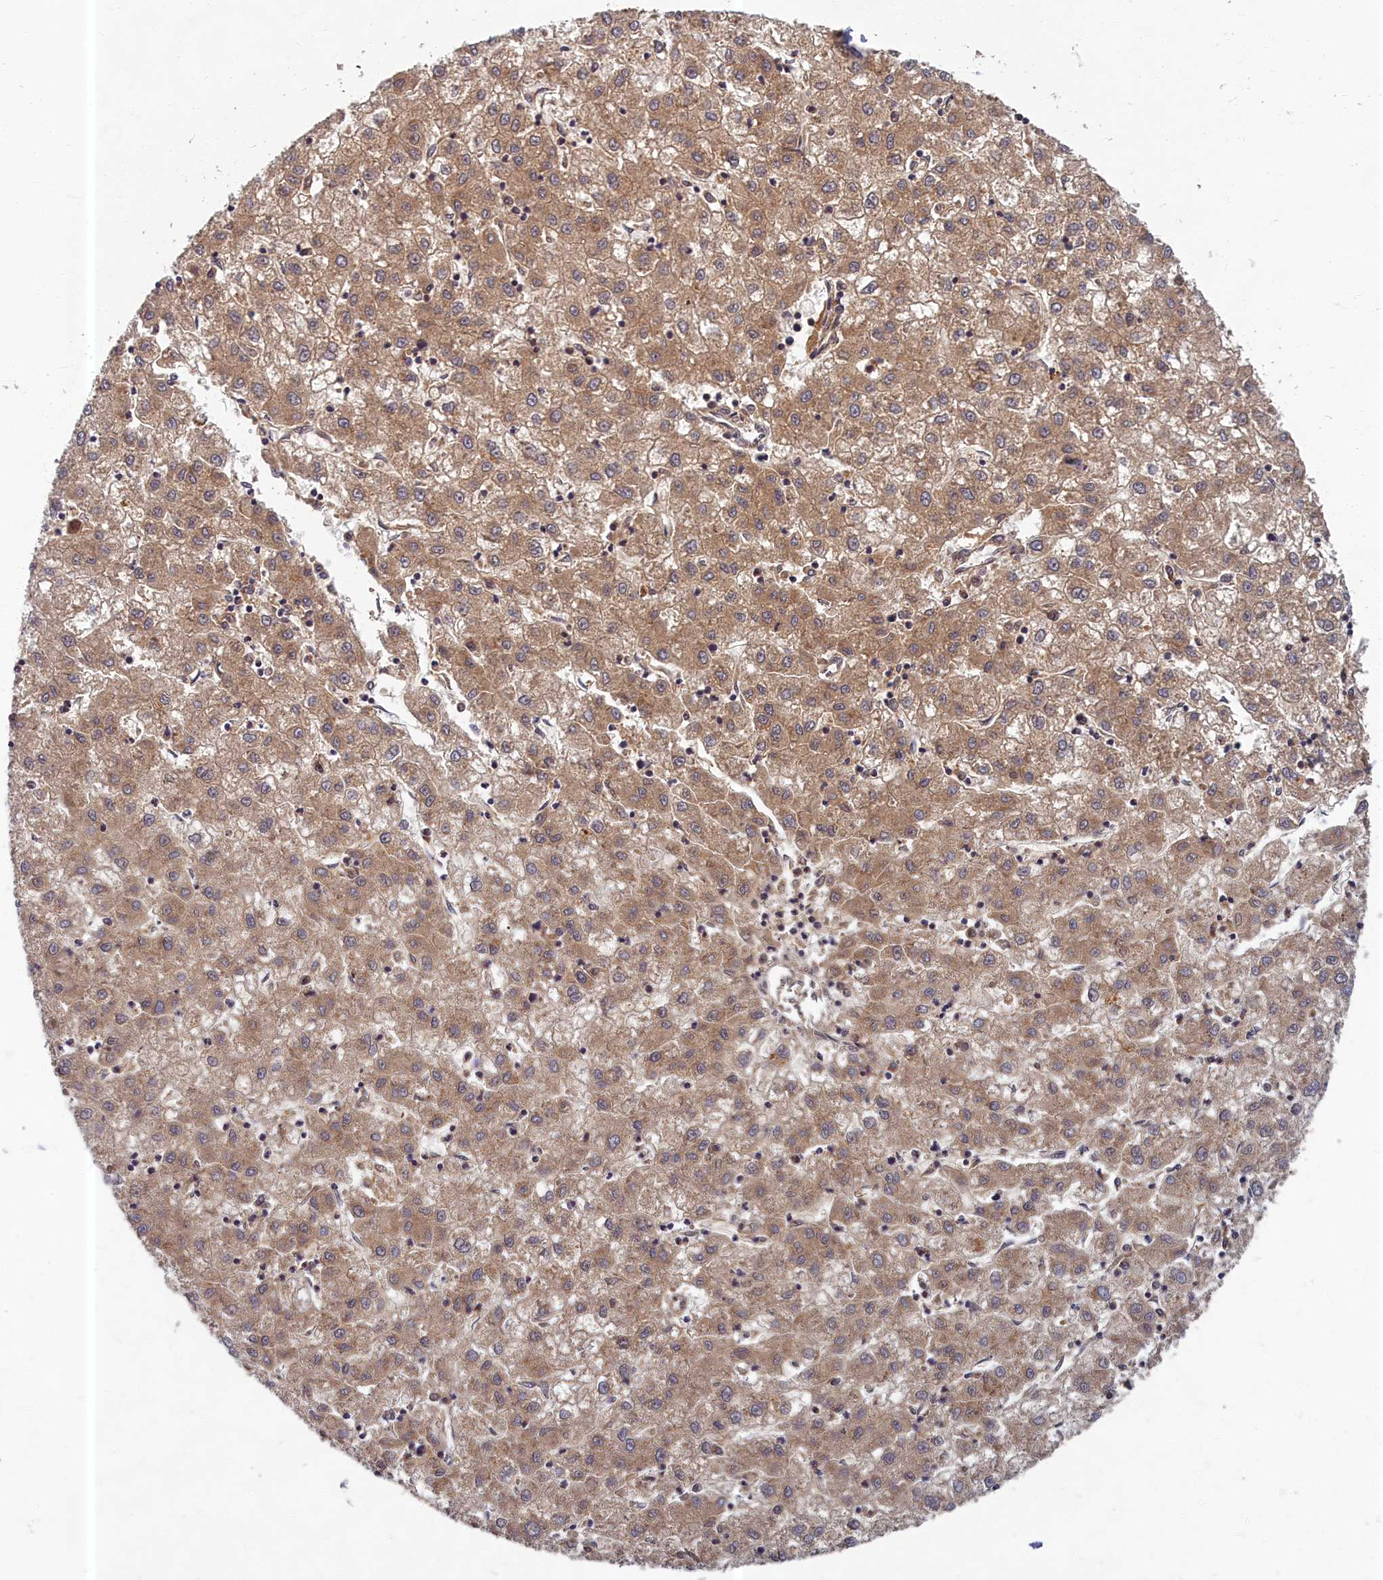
{"staining": {"intensity": "weak", "quantity": ">75%", "location": "cytoplasmic/membranous"}, "tissue": "liver cancer", "cell_type": "Tumor cells", "image_type": "cancer", "snomed": [{"axis": "morphology", "description": "Carcinoma, Hepatocellular, NOS"}, {"axis": "topography", "description": "Liver"}], "caption": "This is an image of immunohistochemistry staining of hepatocellular carcinoma (liver), which shows weak staining in the cytoplasmic/membranous of tumor cells.", "gene": "EARS2", "patient": {"sex": "male", "age": 72}}